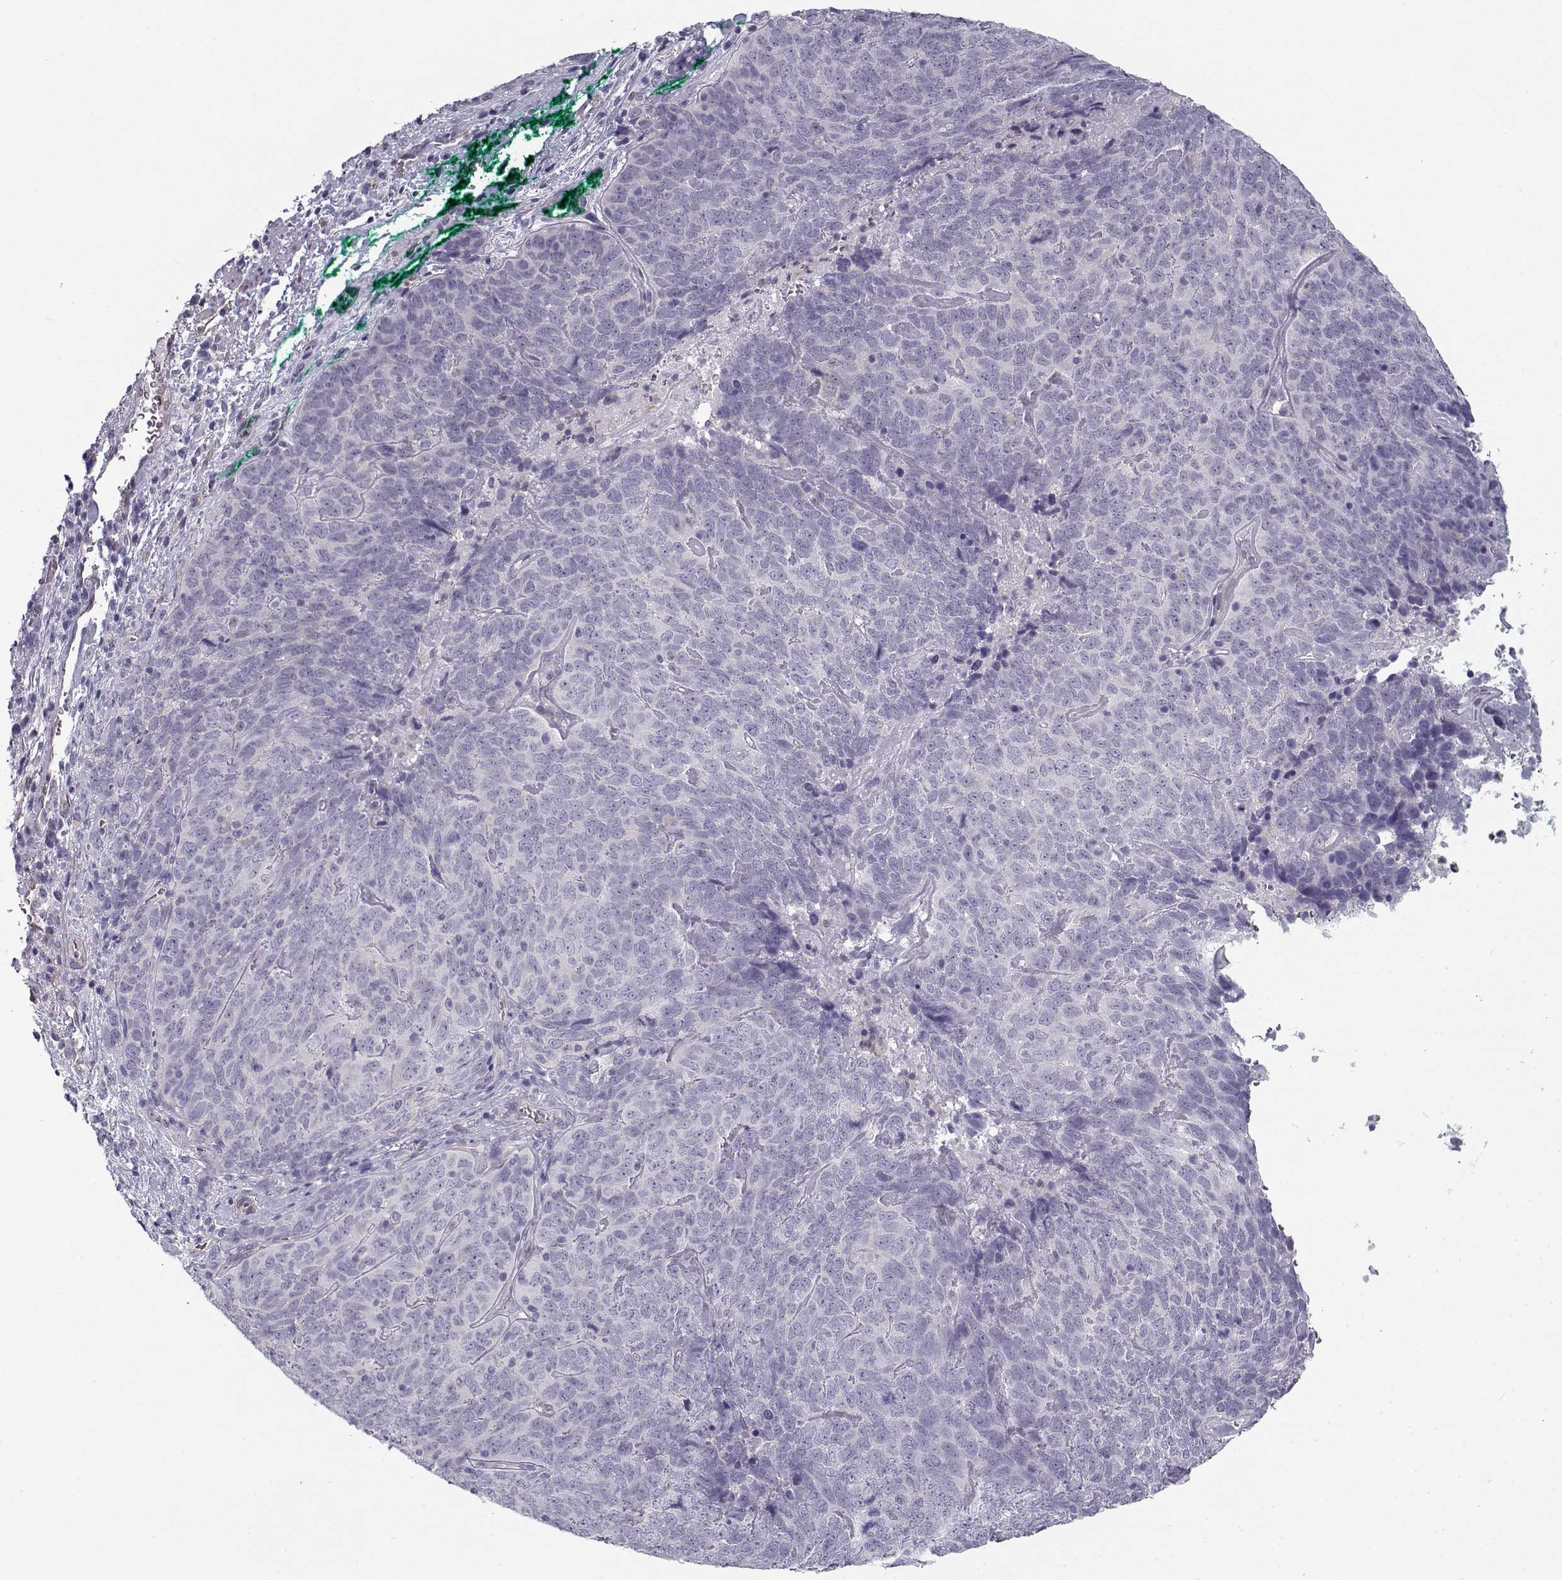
{"staining": {"intensity": "negative", "quantity": "none", "location": "none"}, "tissue": "skin cancer", "cell_type": "Tumor cells", "image_type": "cancer", "snomed": [{"axis": "morphology", "description": "Squamous cell carcinoma, NOS"}, {"axis": "topography", "description": "Skin"}, {"axis": "topography", "description": "Anal"}], "caption": "This histopathology image is of squamous cell carcinoma (skin) stained with immunohistochemistry to label a protein in brown with the nuclei are counter-stained blue. There is no positivity in tumor cells. The staining is performed using DAB brown chromogen with nuclei counter-stained in using hematoxylin.", "gene": "MYO1A", "patient": {"sex": "female", "age": 51}}